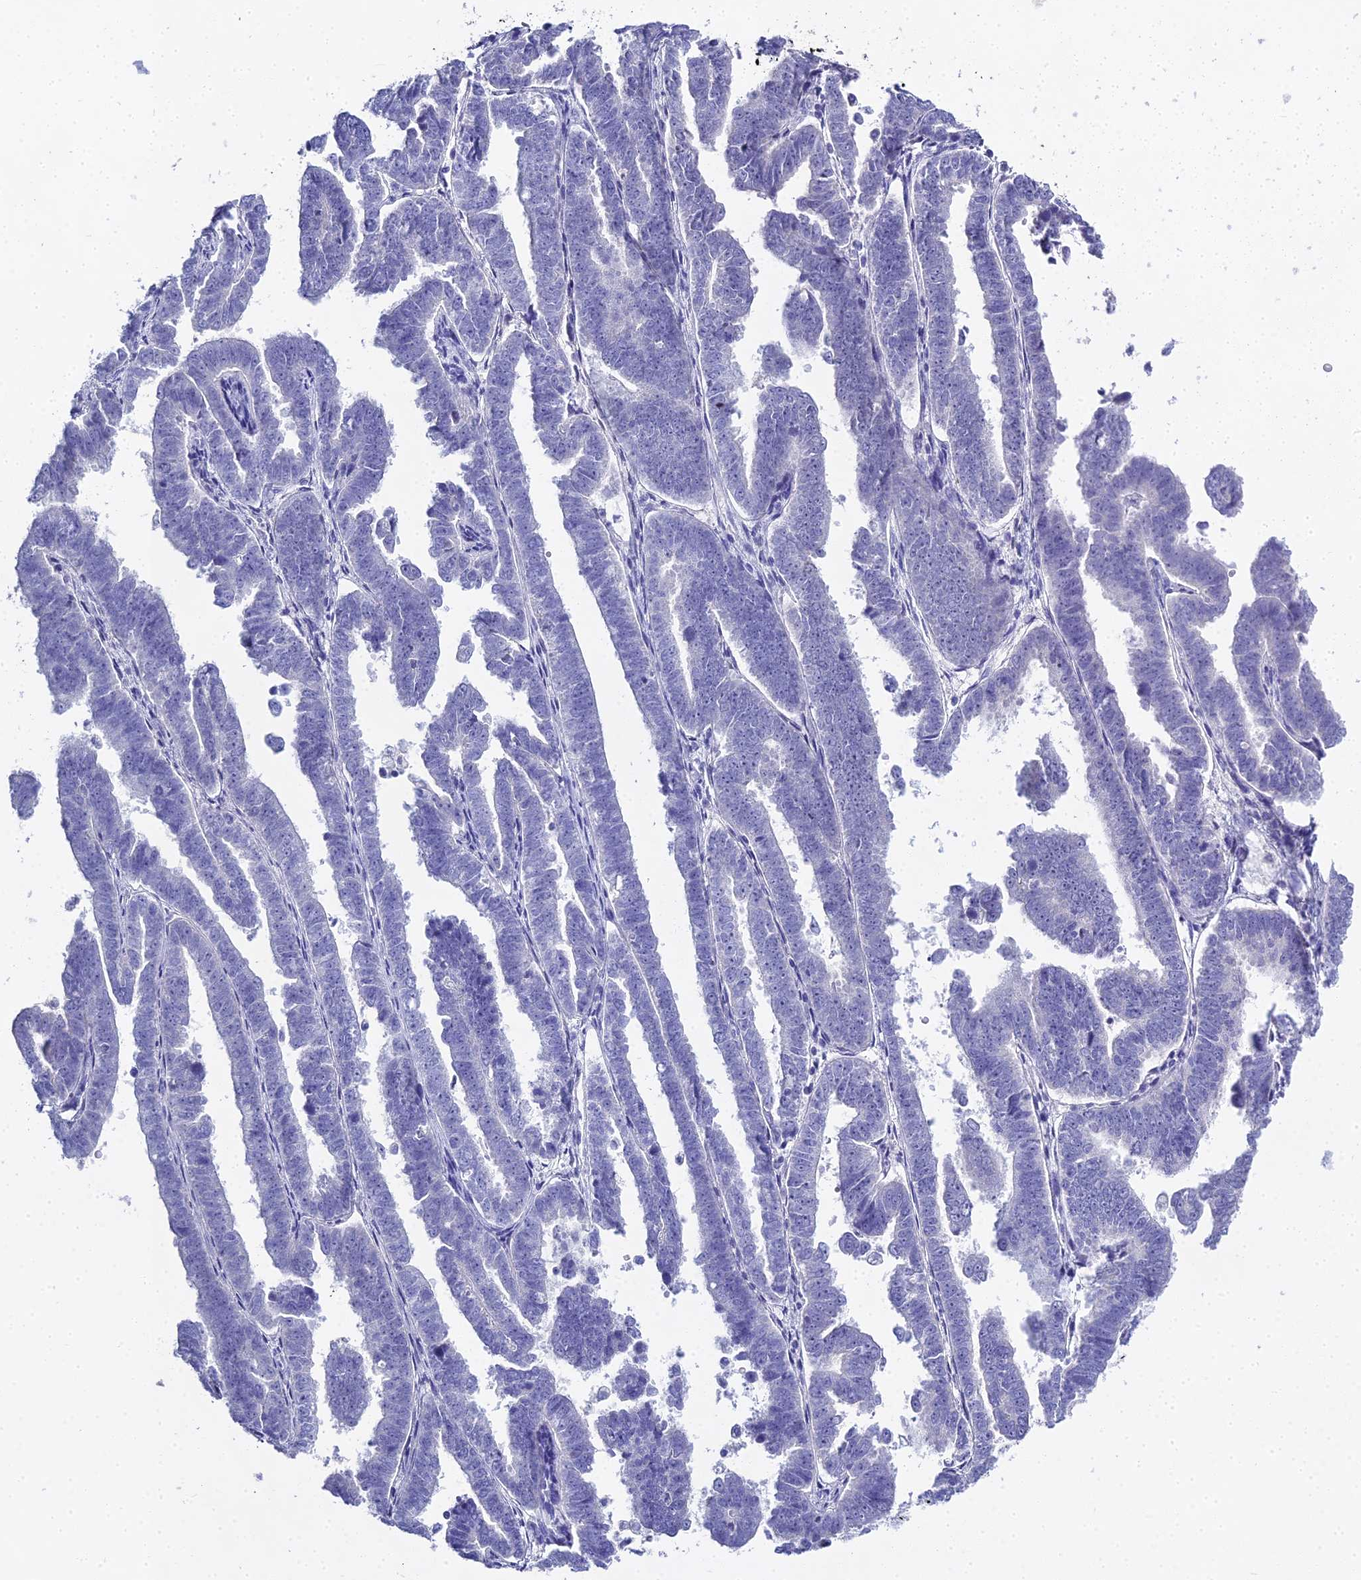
{"staining": {"intensity": "negative", "quantity": "none", "location": "none"}, "tissue": "endometrial cancer", "cell_type": "Tumor cells", "image_type": "cancer", "snomed": [{"axis": "morphology", "description": "Adenocarcinoma, NOS"}, {"axis": "topography", "description": "Endometrium"}], "caption": "The micrograph displays no significant expression in tumor cells of endometrial cancer.", "gene": "S100A7", "patient": {"sex": "female", "age": 75}}